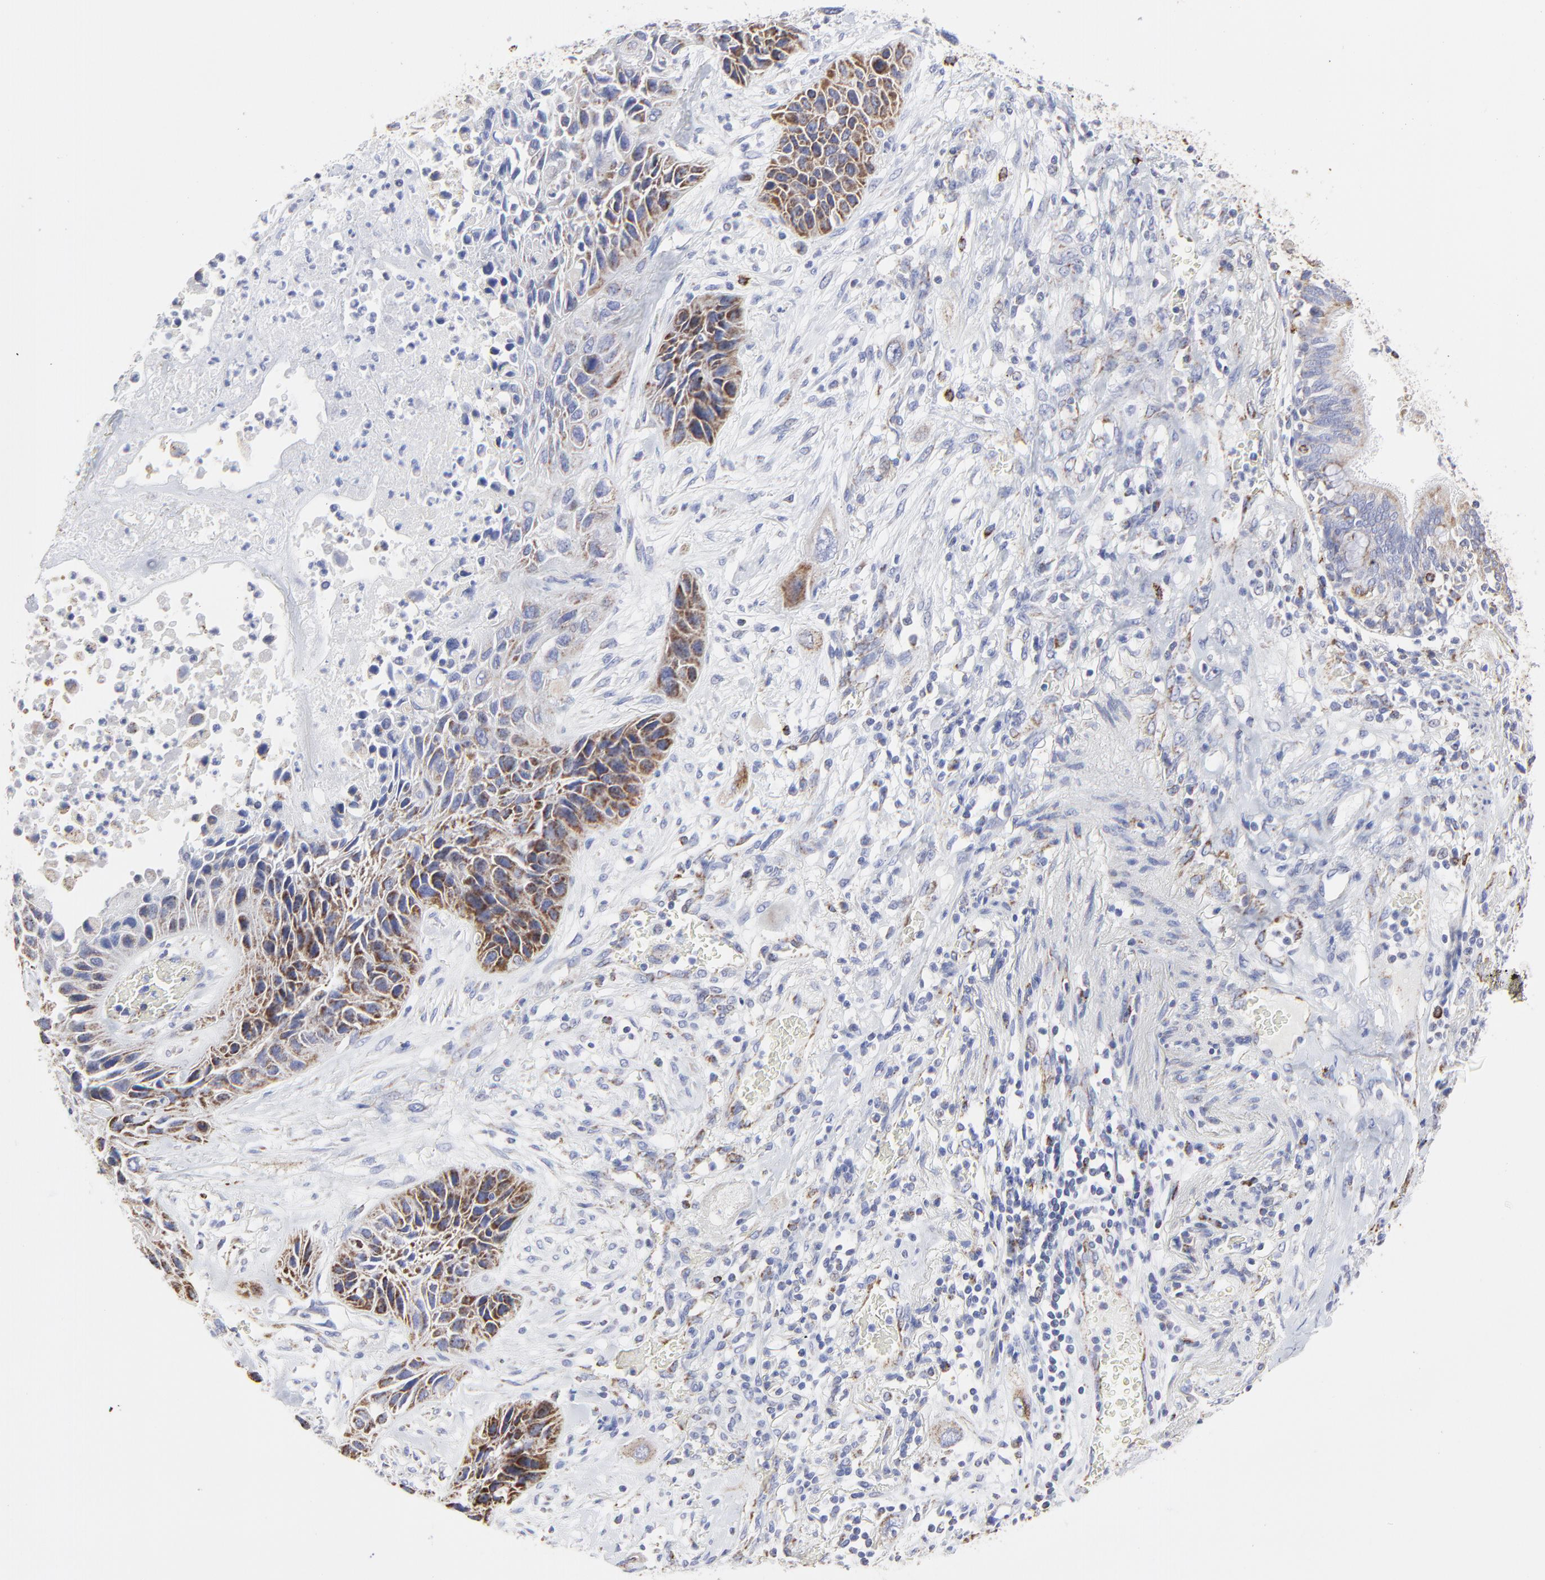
{"staining": {"intensity": "moderate", "quantity": "25%-75%", "location": "cytoplasmic/membranous"}, "tissue": "lung cancer", "cell_type": "Tumor cells", "image_type": "cancer", "snomed": [{"axis": "morphology", "description": "Squamous cell carcinoma, NOS"}, {"axis": "topography", "description": "Lung"}], "caption": "There is medium levels of moderate cytoplasmic/membranous staining in tumor cells of lung cancer, as demonstrated by immunohistochemical staining (brown color).", "gene": "PINK1", "patient": {"sex": "female", "age": 76}}